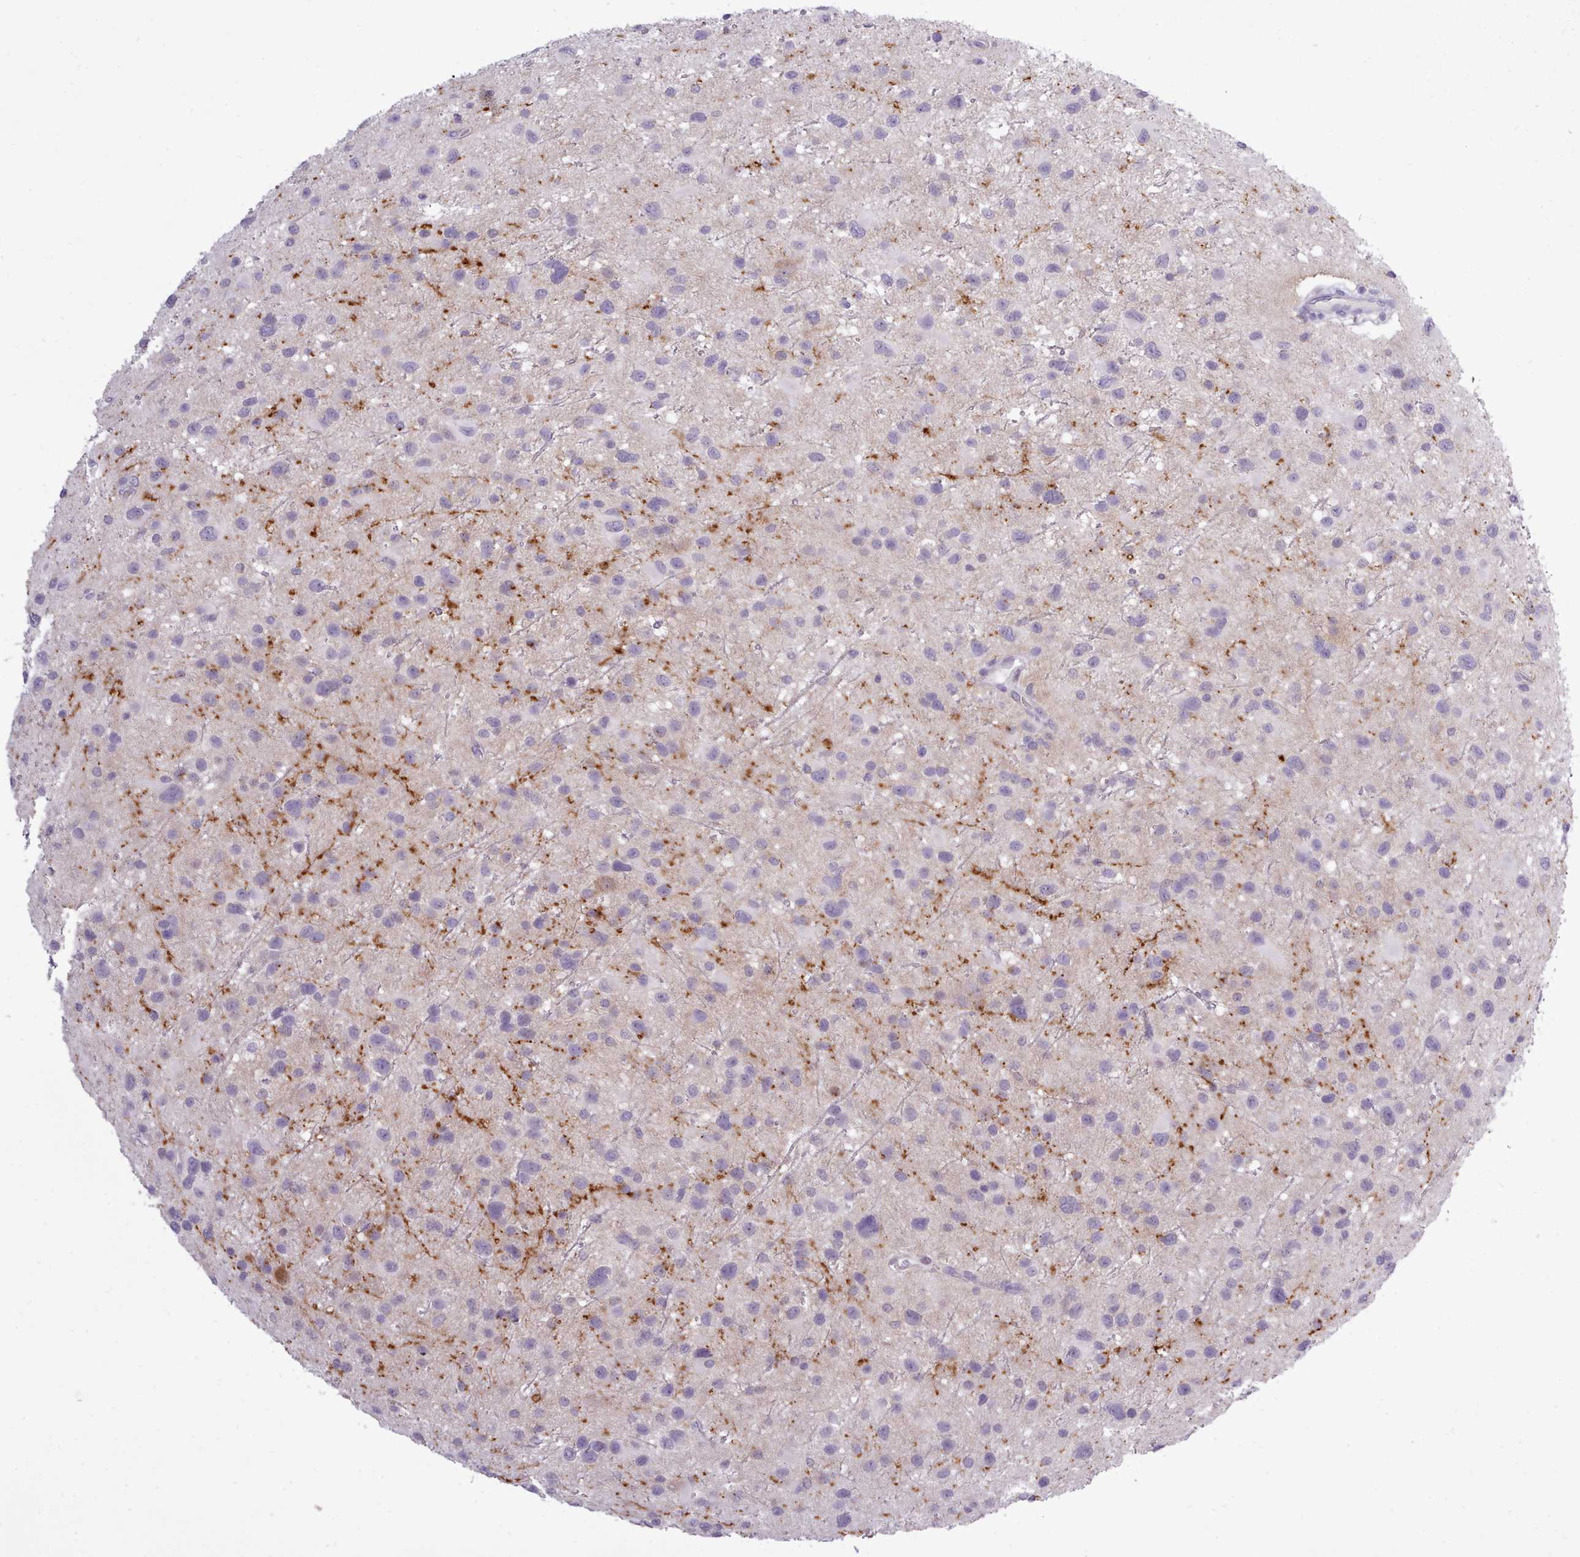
{"staining": {"intensity": "negative", "quantity": "none", "location": "none"}, "tissue": "glioma", "cell_type": "Tumor cells", "image_type": "cancer", "snomed": [{"axis": "morphology", "description": "Glioma, malignant, Low grade"}, {"axis": "topography", "description": "Brain"}], "caption": "Immunohistochemistry (IHC) photomicrograph of neoplastic tissue: human low-grade glioma (malignant) stained with DAB (3,3'-diaminobenzidine) reveals no significant protein staining in tumor cells. (IHC, brightfield microscopy, high magnification).", "gene": "BDKRB2", "patient": {"sex": "female", "age": 32}}